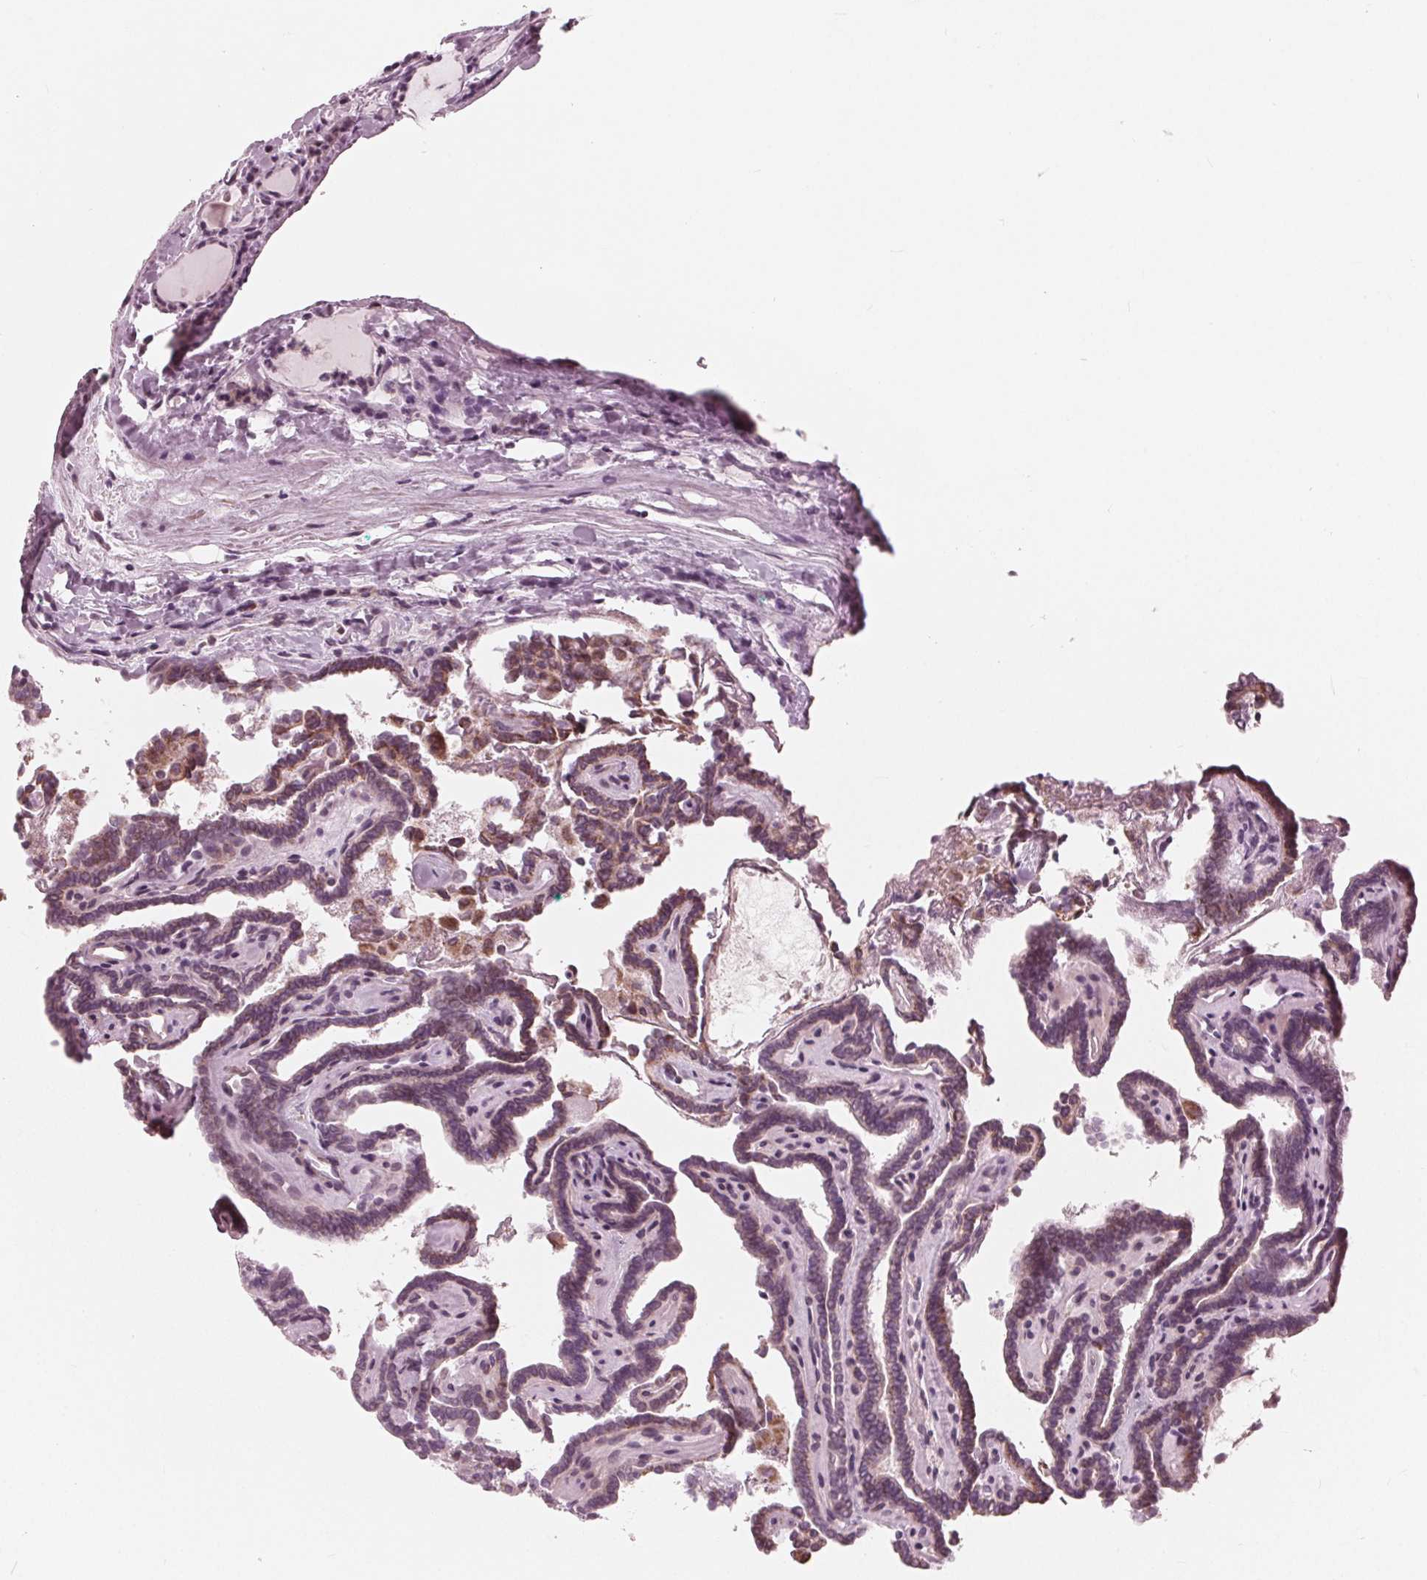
{"staining": {"intensity": "moderate", "quantity": "25%-75%", "location": "cytoplasmic/membranous"}, "tissue": "thyroid cancer", "cell_type": "Tumor cells", "image_type": "cancer", "snomed": [{"axis": "morphology", "description": "Papillary adenocarcinoma, NOS"}, {"axis": "topography", "description": "Thyroid gland"}], "caption": "Immunohistochemistry (IHC) (DAB) staining of human thyroid papillary adenocarcinoma displays moderate cytoplasmic/membranous protein expression in approximately 25%-75% of tumor cells. (Brightfield microscopy of DAB IHC at high magnification).", "gene": "DCAF4L2", "patient": {"sex": "female", "age": 21}}